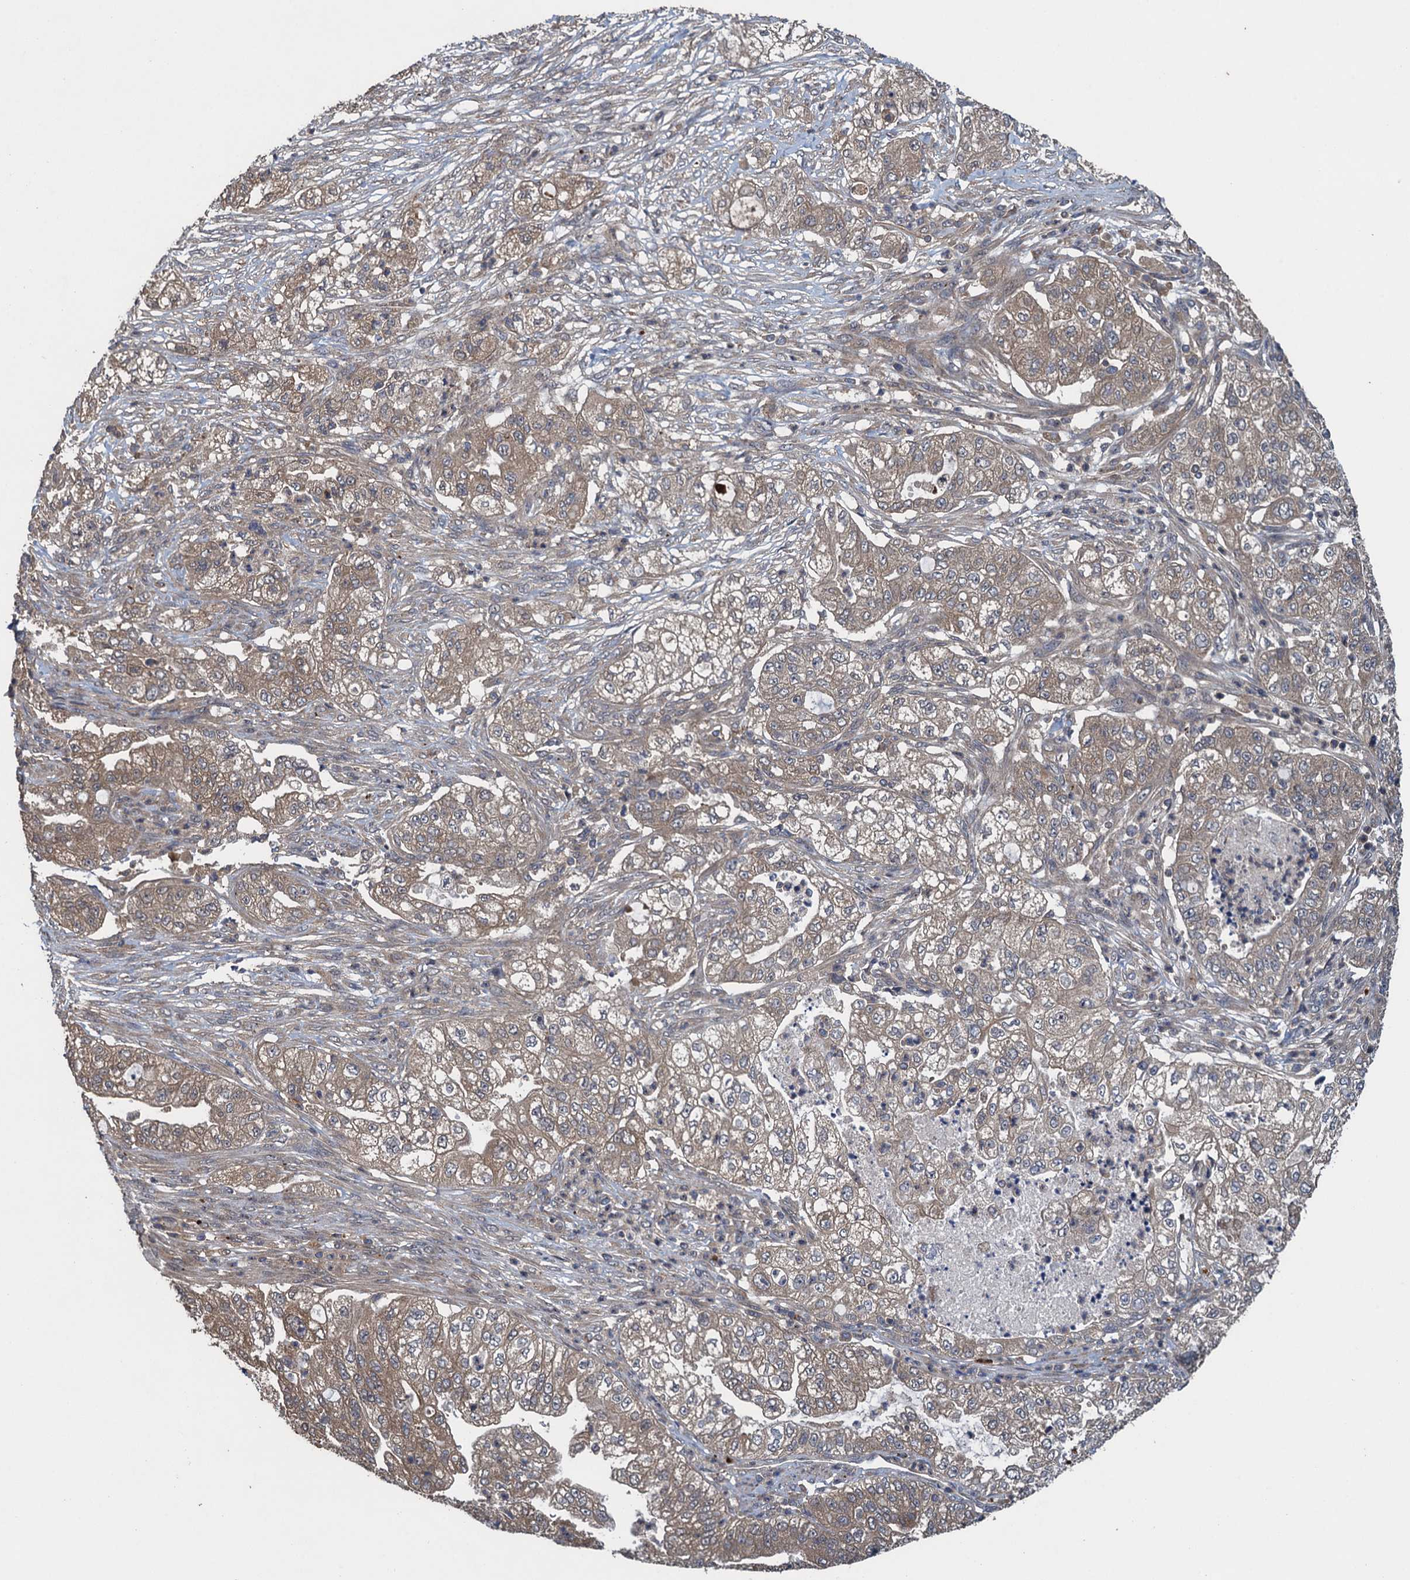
{"staining": {"intensity": "weak", "quantity": ">75%", "location": "cytoplasmic/membranous"}, "tissue": "pancreatic cancer", "cell_type": "Tumor cells", "image_type": "cancer", "snomed": [{"axis": "morphology", "description": "Adenocarcinoma, NOS"}, {"axis": "topography", "description": "Pancreas"}], "caption": "An immunohistochemistry (IHC) photomicrograph of neoplastic tissue is shown. Protein staining in brown shows weak cytoplasmic/membranous positivity in pancreatic adenocarcinoma within tumor cells. The protein of interest is stained brown, and the nuclei are stained in blue (DAB (3,3'-diaminobenzidine) IHC with brightfield microscopy, high magnification).", "gene": "CNTN5", "patient": {"sex": "female", "age": 78}}